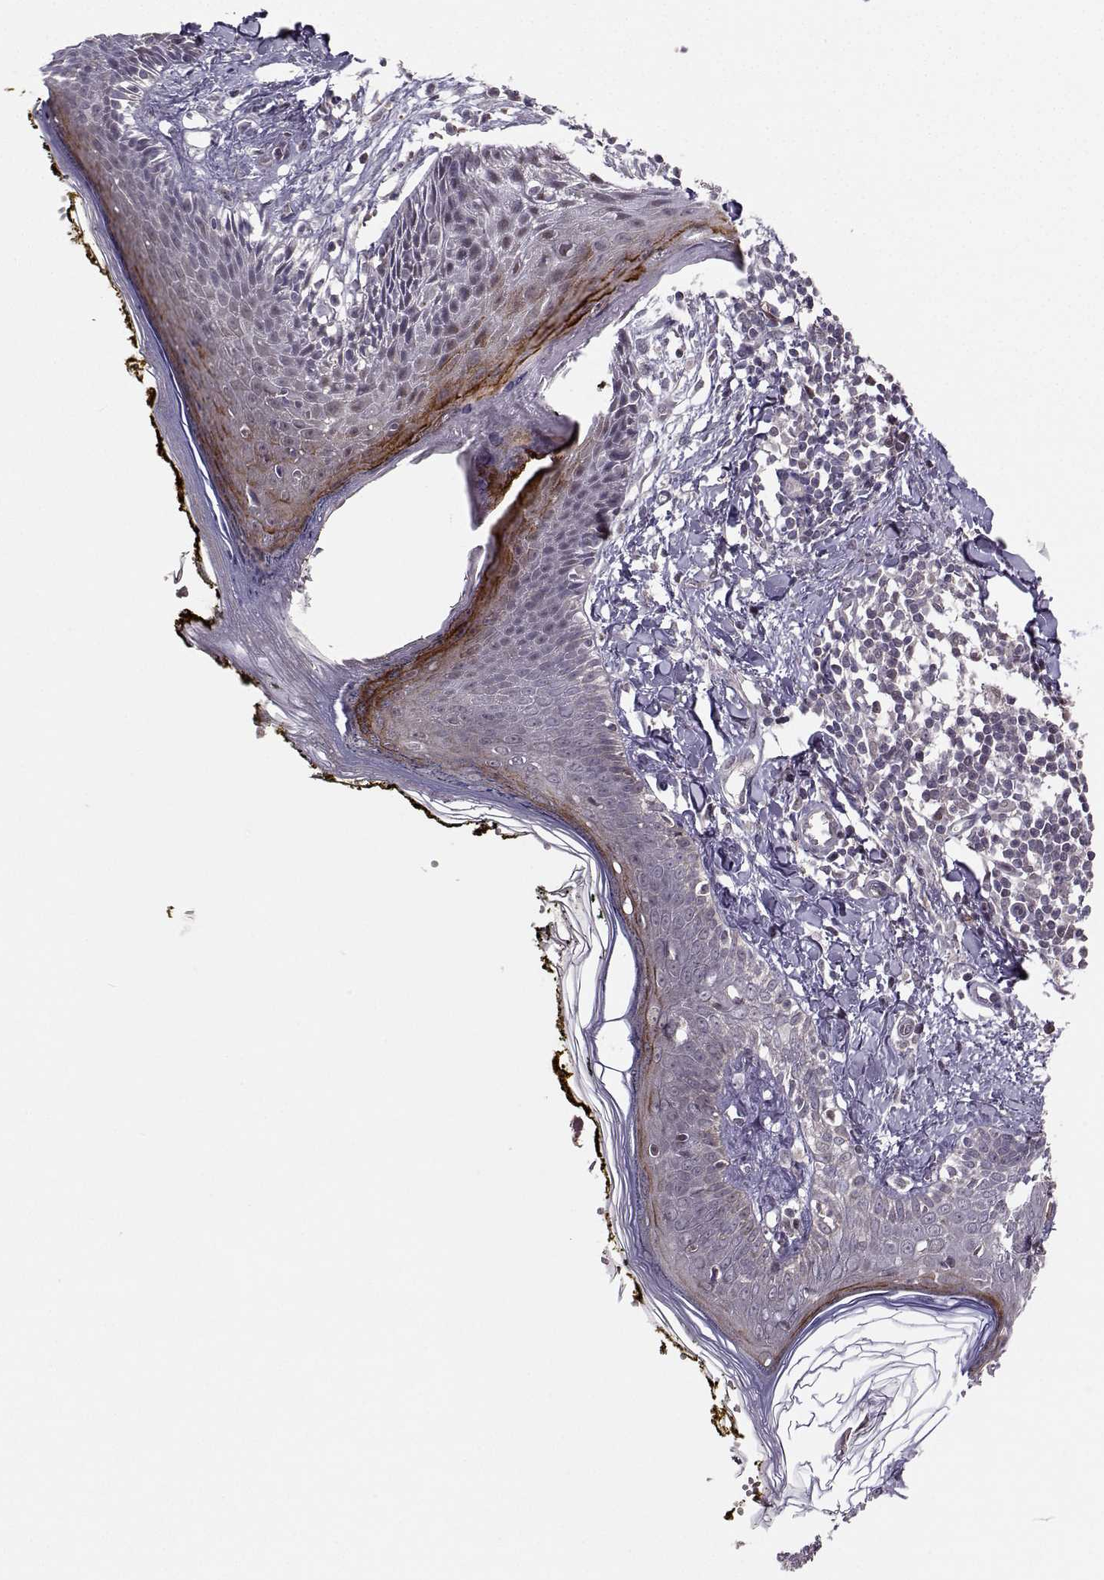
{"staining": {"intensity": "negative", "quantity": "none", "location": "none"}, "tissue": "skin", "cell_type": "Fibroblasts", "image_type": "normal", "snomed": [{"axis": "morphology", "description": "Normal tissue, NOS"}, {"axis": "topography", "description": "Skin"}], "caption": "There is no significant positivity in fibroblasts of skin. The staining is performed using DAB brown chromogen with nuclei counter-stained in using hematoxylin.", "gene": "PKP2", "patient": {"sex": "male", "age": 76}}